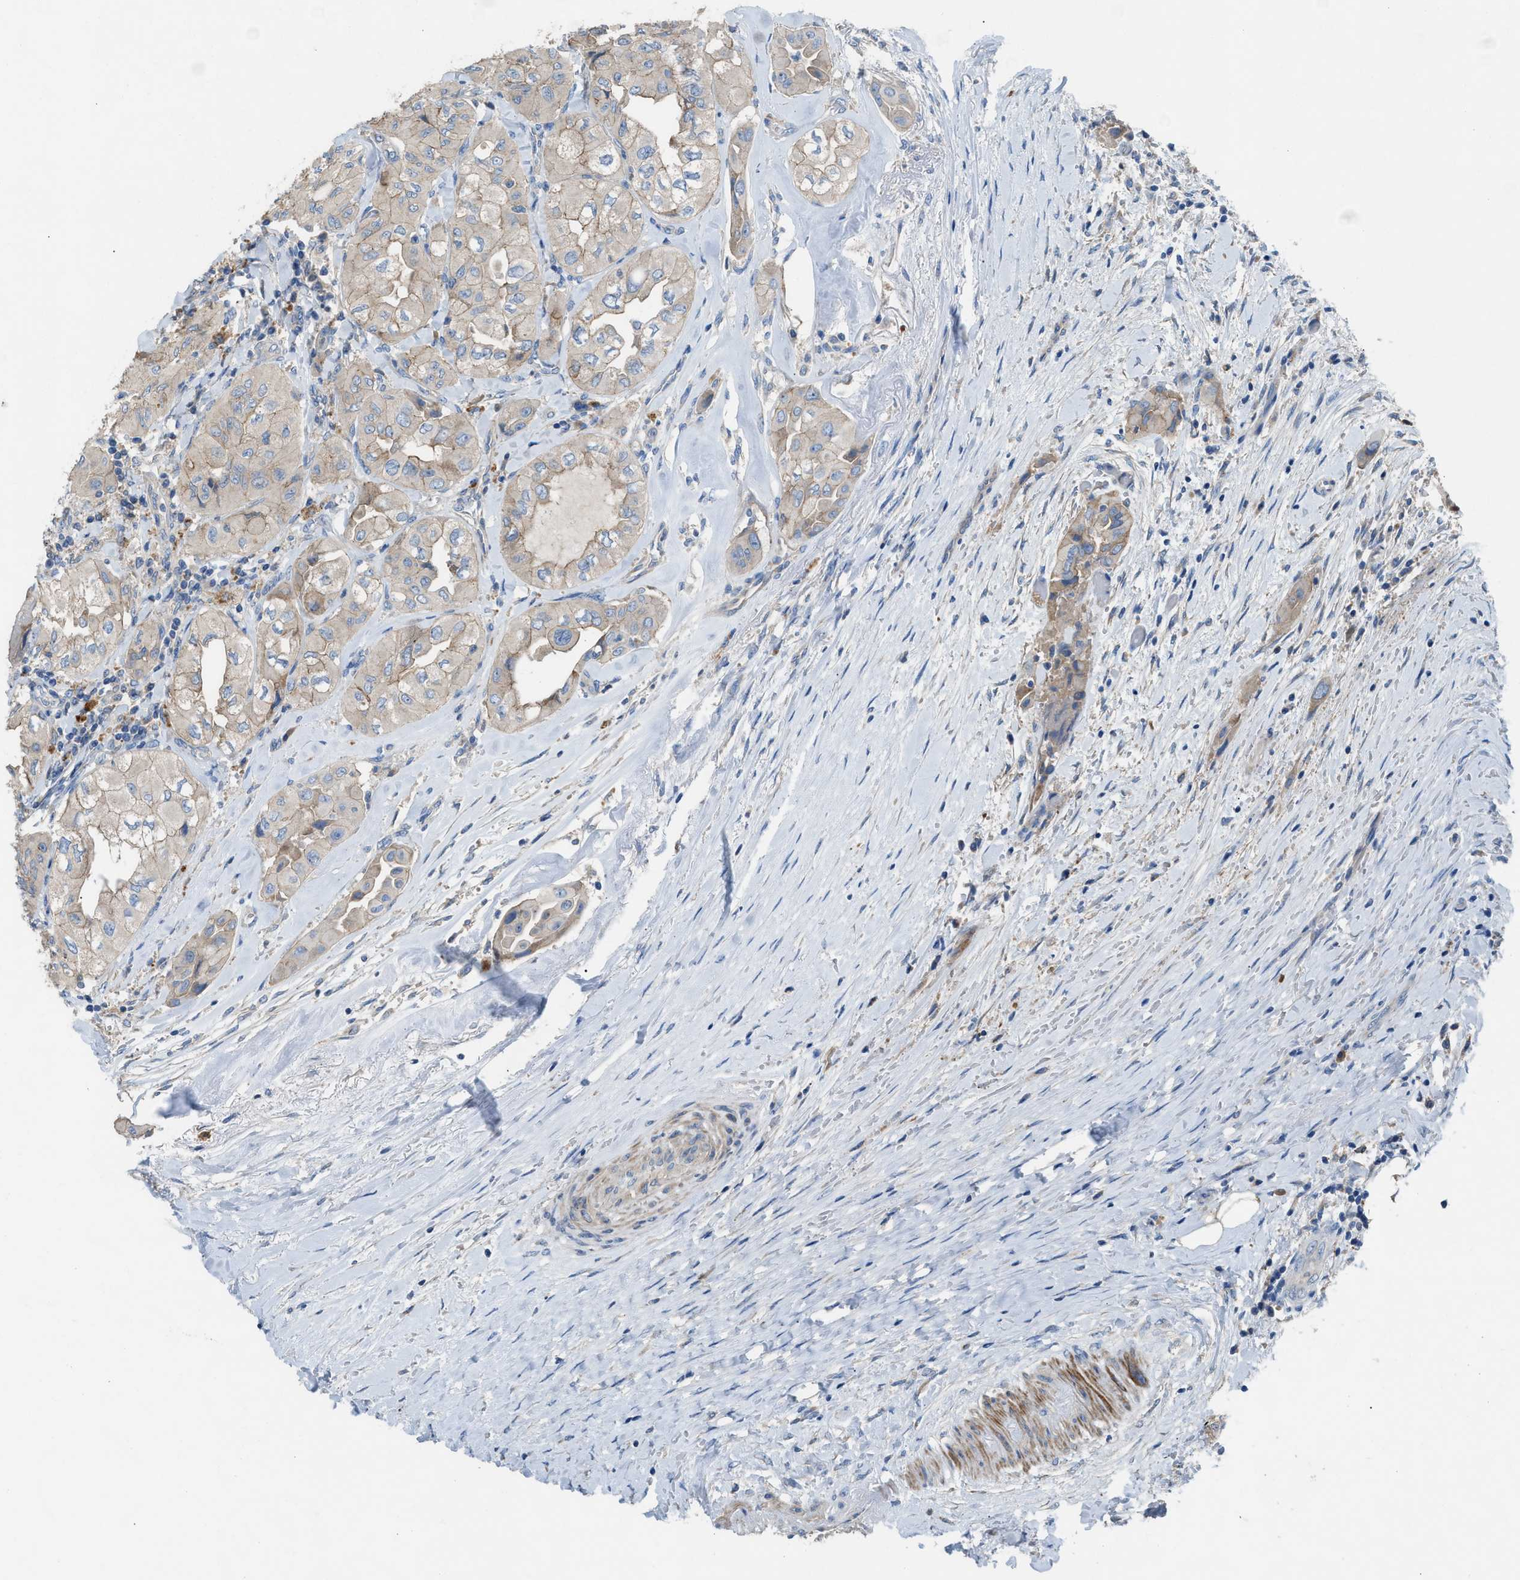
{"staining": {"intensity": "weak", "quantity": "<25%", "location": "cytoplasmic/membranous"}, "tissue": "thyroid cancer", "cell_type": "Tumor cells", "image_type": "cancer", "snomed": [{"axis": "morphology", "description": "Papillary adenocarcinoma, NOS"}, {"axis": "topography", "description": "Thyroid gland"}], "caption": "Immunohistochemical staining of thyroid cancer (papillary adenocarcinoma) shows no significant positivity in tumor cells. Nuclei are stained in blue.", "gene": "AOAH", "patient": {"sex": "female", "age": 59}}